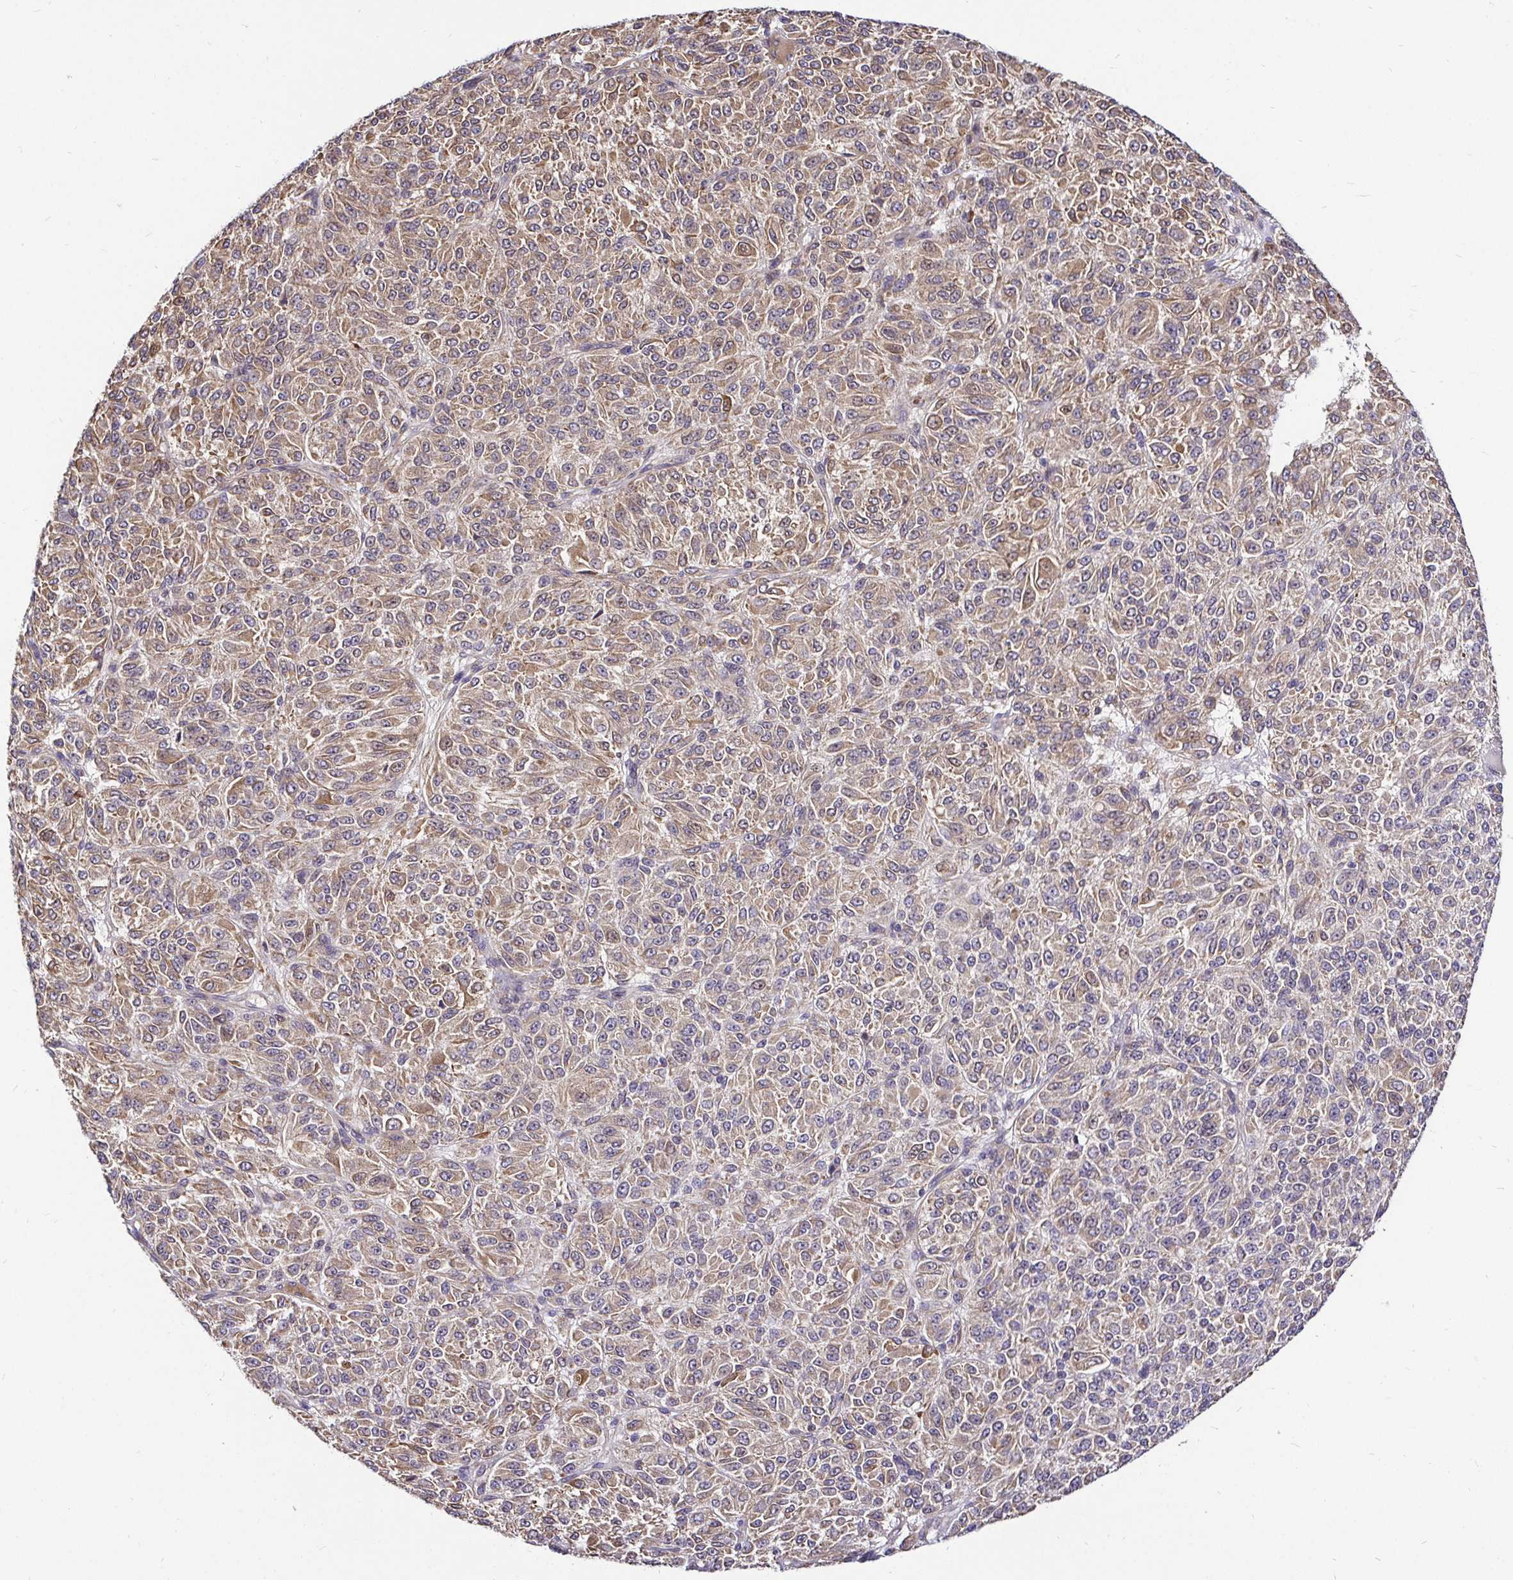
{"staining": {"intensity": "moderate", "quantity": ">75%", "location": "cytoplasmic/membranous"}, "tissue": "melanoma", "cell_type": "Tumor cells", "image_type": "cancer", "snomed": [{"axis": "morphology", "description": "Malignant melanoma, Metastatic site"}, {"axis": "topography", "description": "Brain"}], "caption": "High-magnification brightfield microscopy of malignant melanoma (metastatic site) stained with DAB (3,3'-diaminobenzidine) (brown) and counterstained with hematoxylin (blue). tumor cells exhibit moderate cytoplasmic/membranous positivity is seen in approximately>75% of cells. Nuclei are stained in blue.", "gene": "CCDC122", "patient": {"sex": "female", "age": 56}}